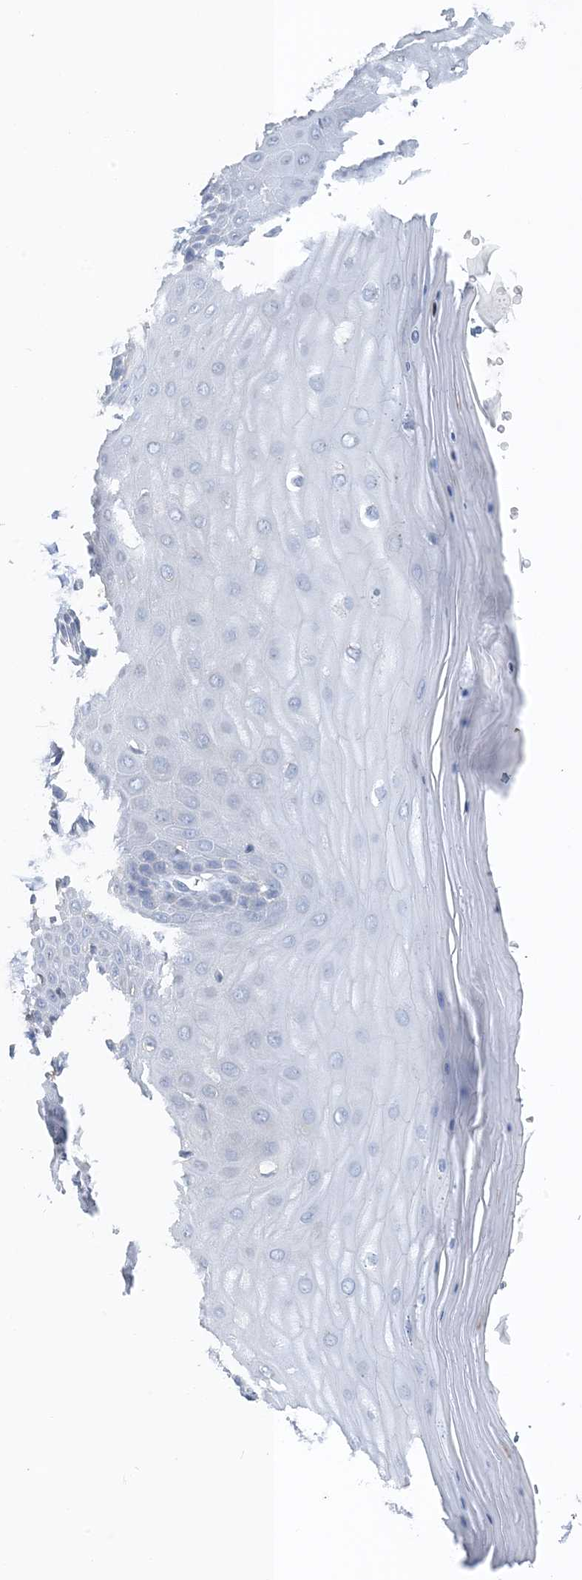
{"staining": {"intensity": "weak", "quantity": "<25%", "location": "cytoplasmic/membranous"}, "tissue": "cervix", "cell_type": "Glandular cells", "image_type": "normal", "snomed": [{"axis": "morphology", "description": "Normal tissue, NOS"}, {"axis": "topography", "description": "Cervix"}], "caption": "High power microscopy histopathology image of an immunohistochemistry micrograph of normal cervix, revealing no significant positivity in glandular cells. Nuclei are stained in blue.", "gene": "CTRL", "patient": {"sex": "female", "age": 55}}